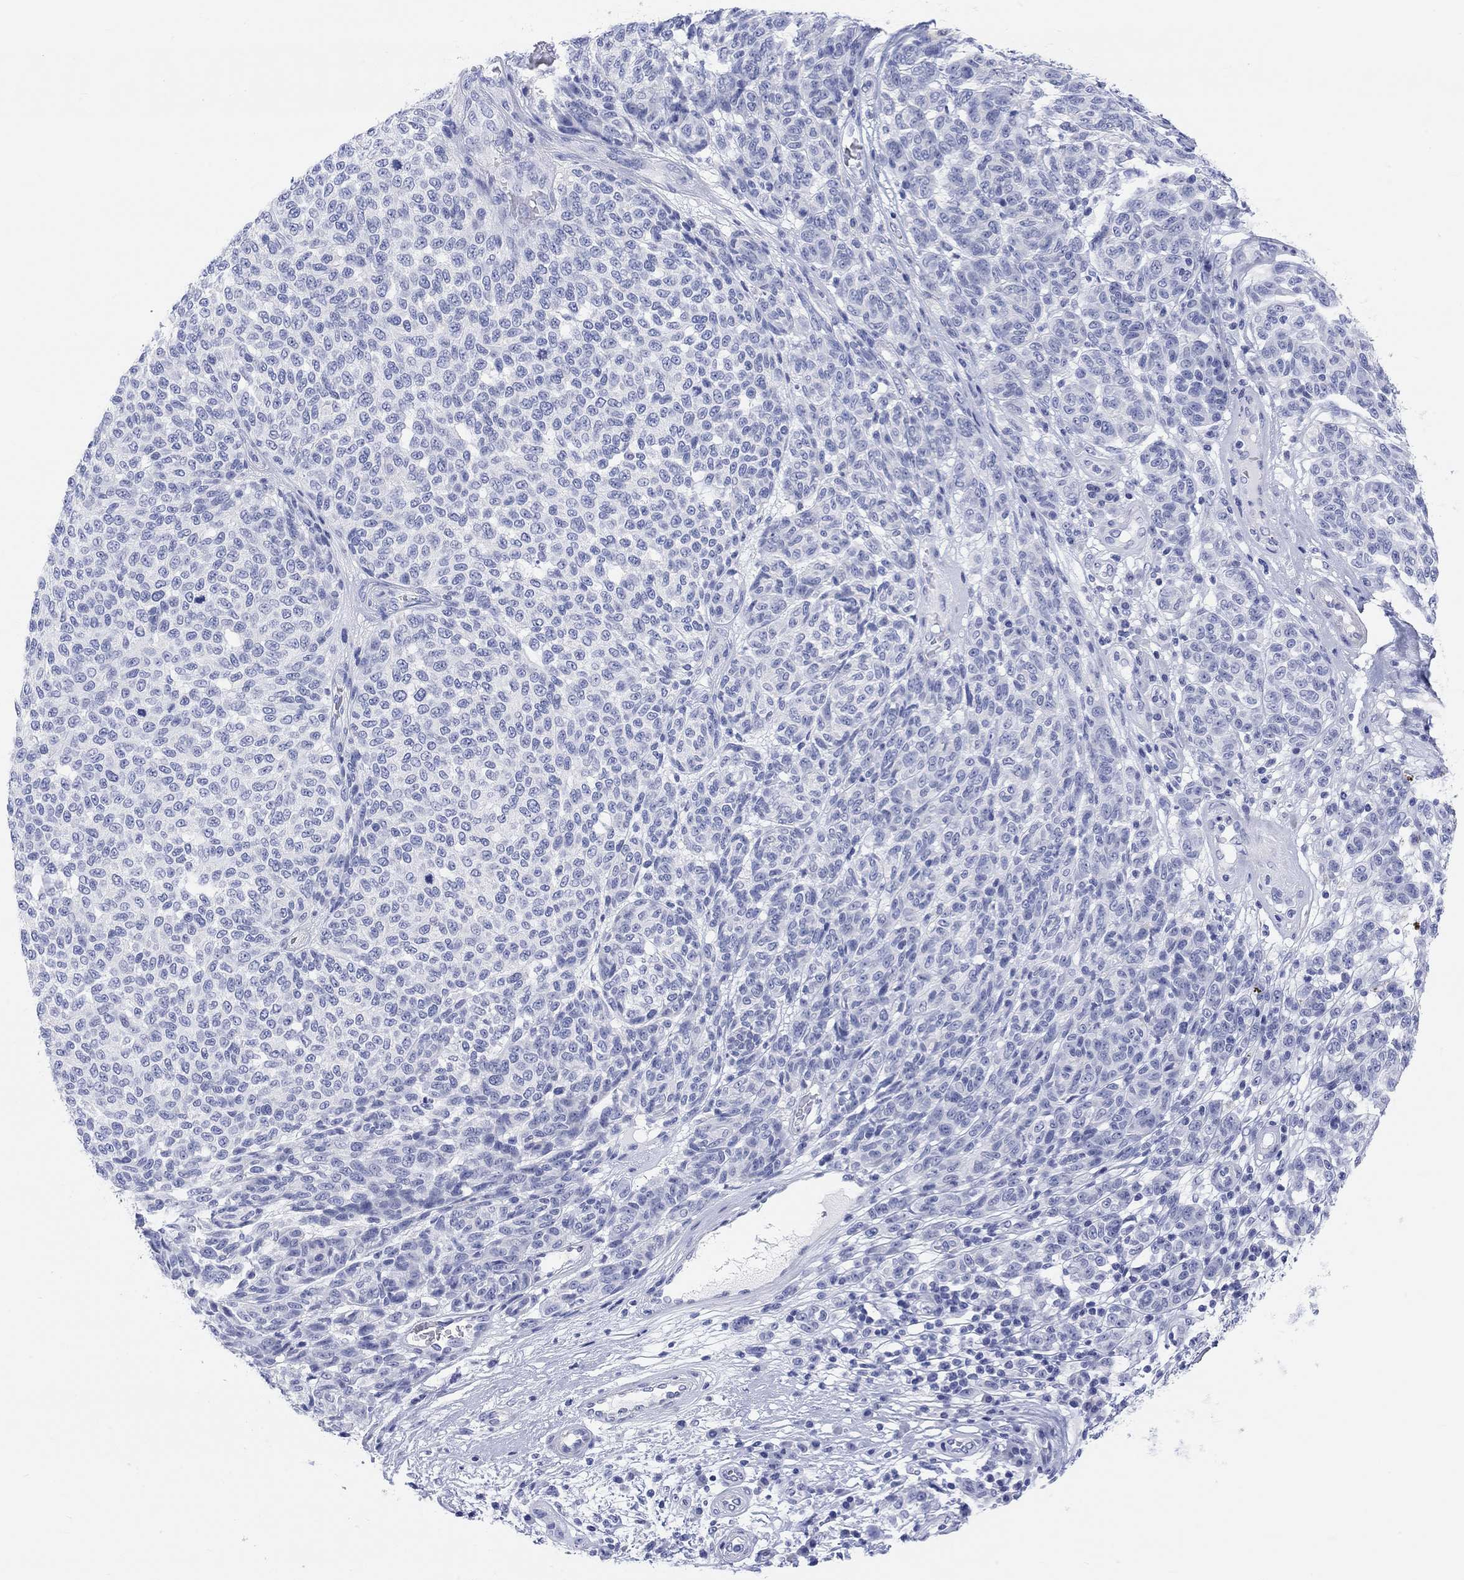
{"staining": {"intensity": "negative", "quantity": "none", "location": "none"}, "tissue": "melanoma", "cell_type": "Tumor cells", "image_type": "cancer", "snomed": [{"axis": "morphology", "description": "Malignant melanoma, NOS"}, {"axis": "topography", "description": "Skin"}], "caption": "Protein analysis of melanoma demonstrates no significant expression in tumor cells. (DAB (3,3'-diaminobenzidine) IHC with hematoxylin counter stain).", "gene": "XIRP2", "patient": {"sex": "male", "age": 59}}